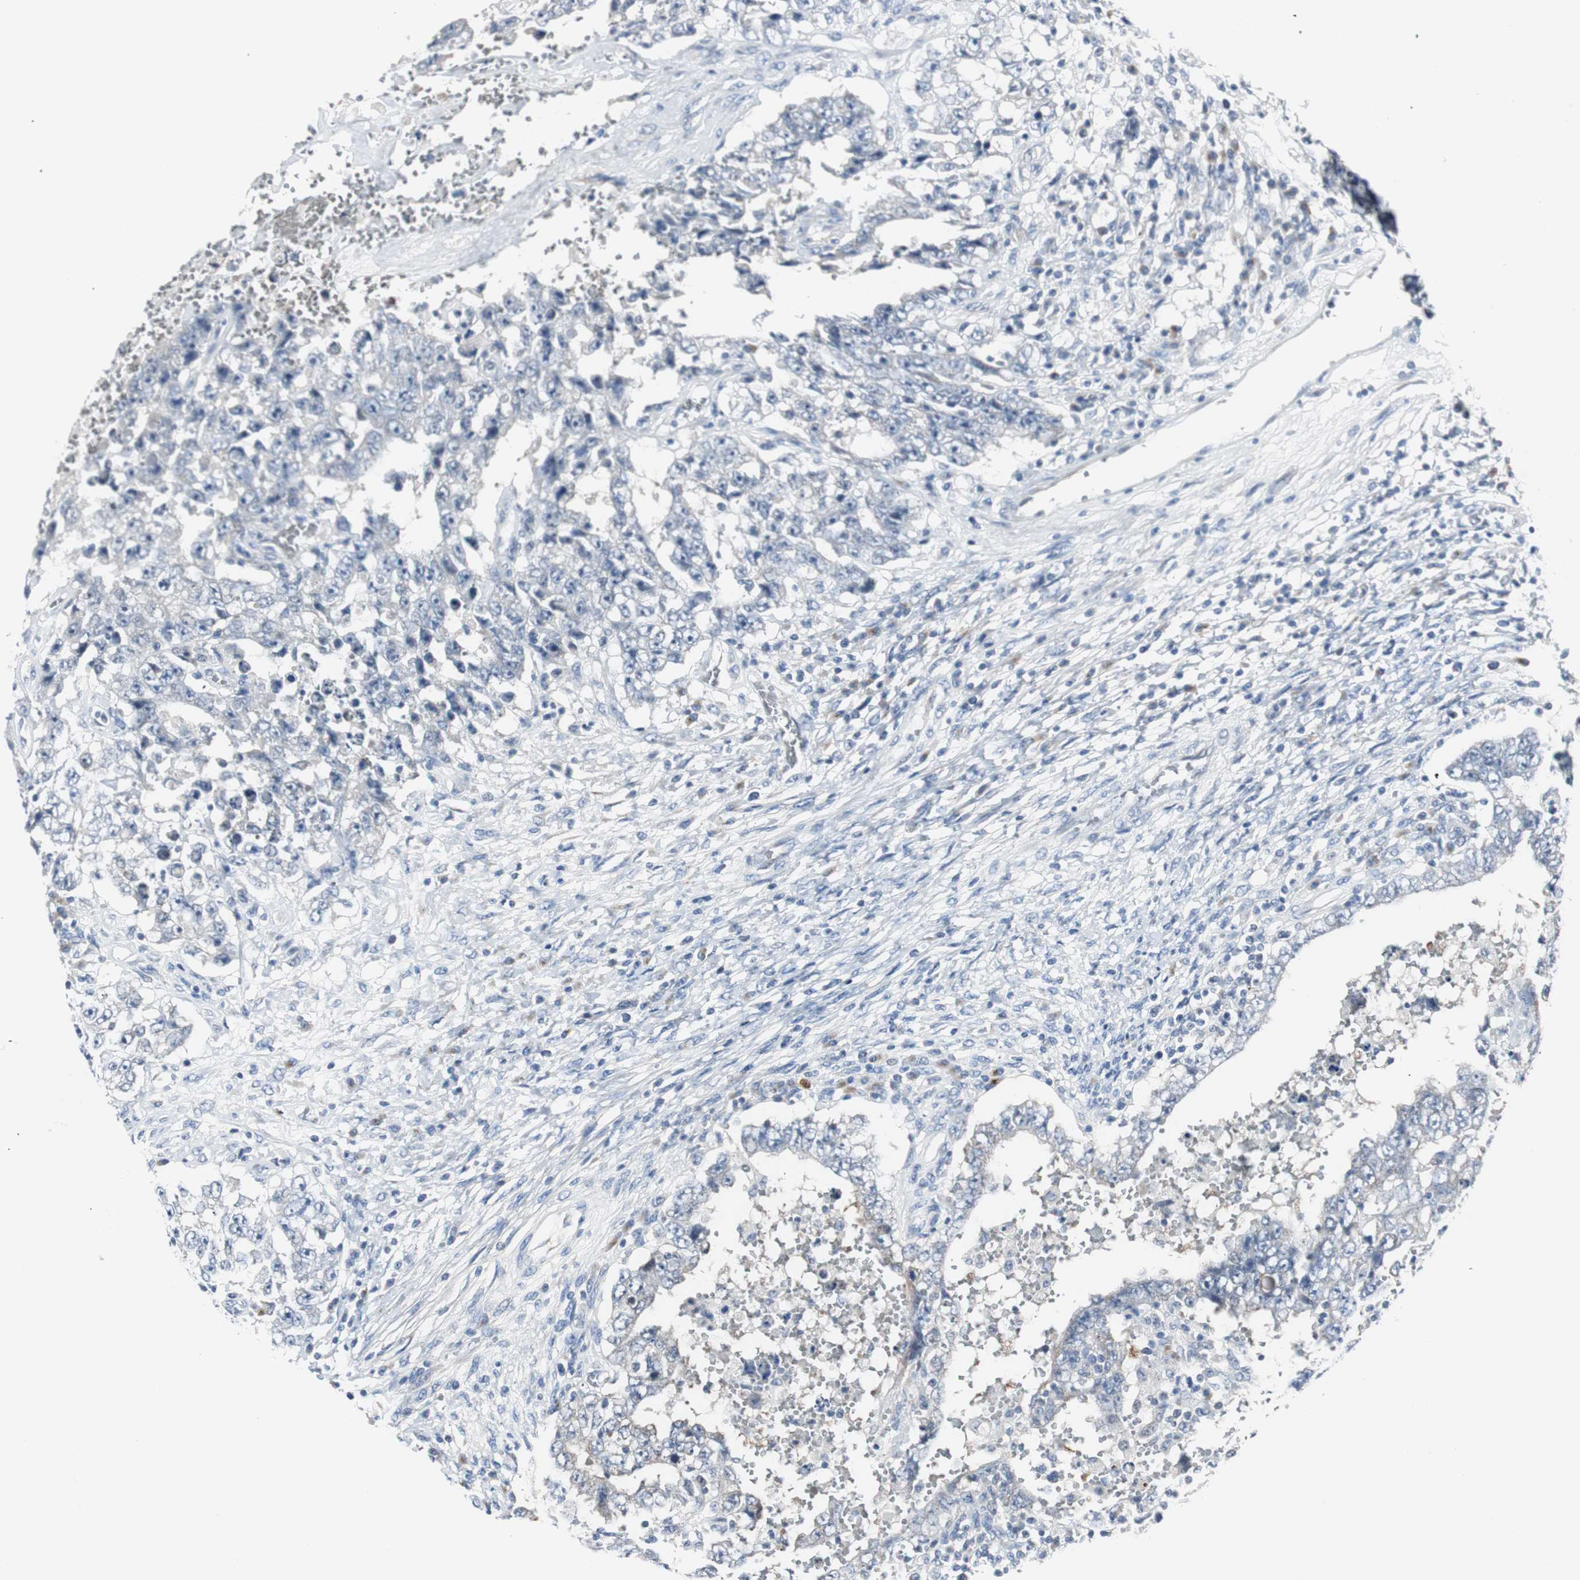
{"staining": {"intensity": "negative", "quantity": "none", "location": "none"}, "tissue": "testis cancer", "cell_type": "Tumor cells", "image_type": "cancer", "snomed": [{"axis": "morphology", "description": "Carcinoma, Embryonal, NOS"}, {"axis": "topography", "description": "Testis"}], "caption": "A high-resolution micrograph shows immunohistochemistry (IHC) staining of testis cancer, which displays no significant expression in tumor cells. The staining was performed using DAB (3,3'-diaminobenzidine) to visualize the protein expression in brown, while the nuclei were stained in blue with hematoxylin (Magnification: 20x).", "gene": "SOX30", "patient": {"sex": "male", "age": 26}}